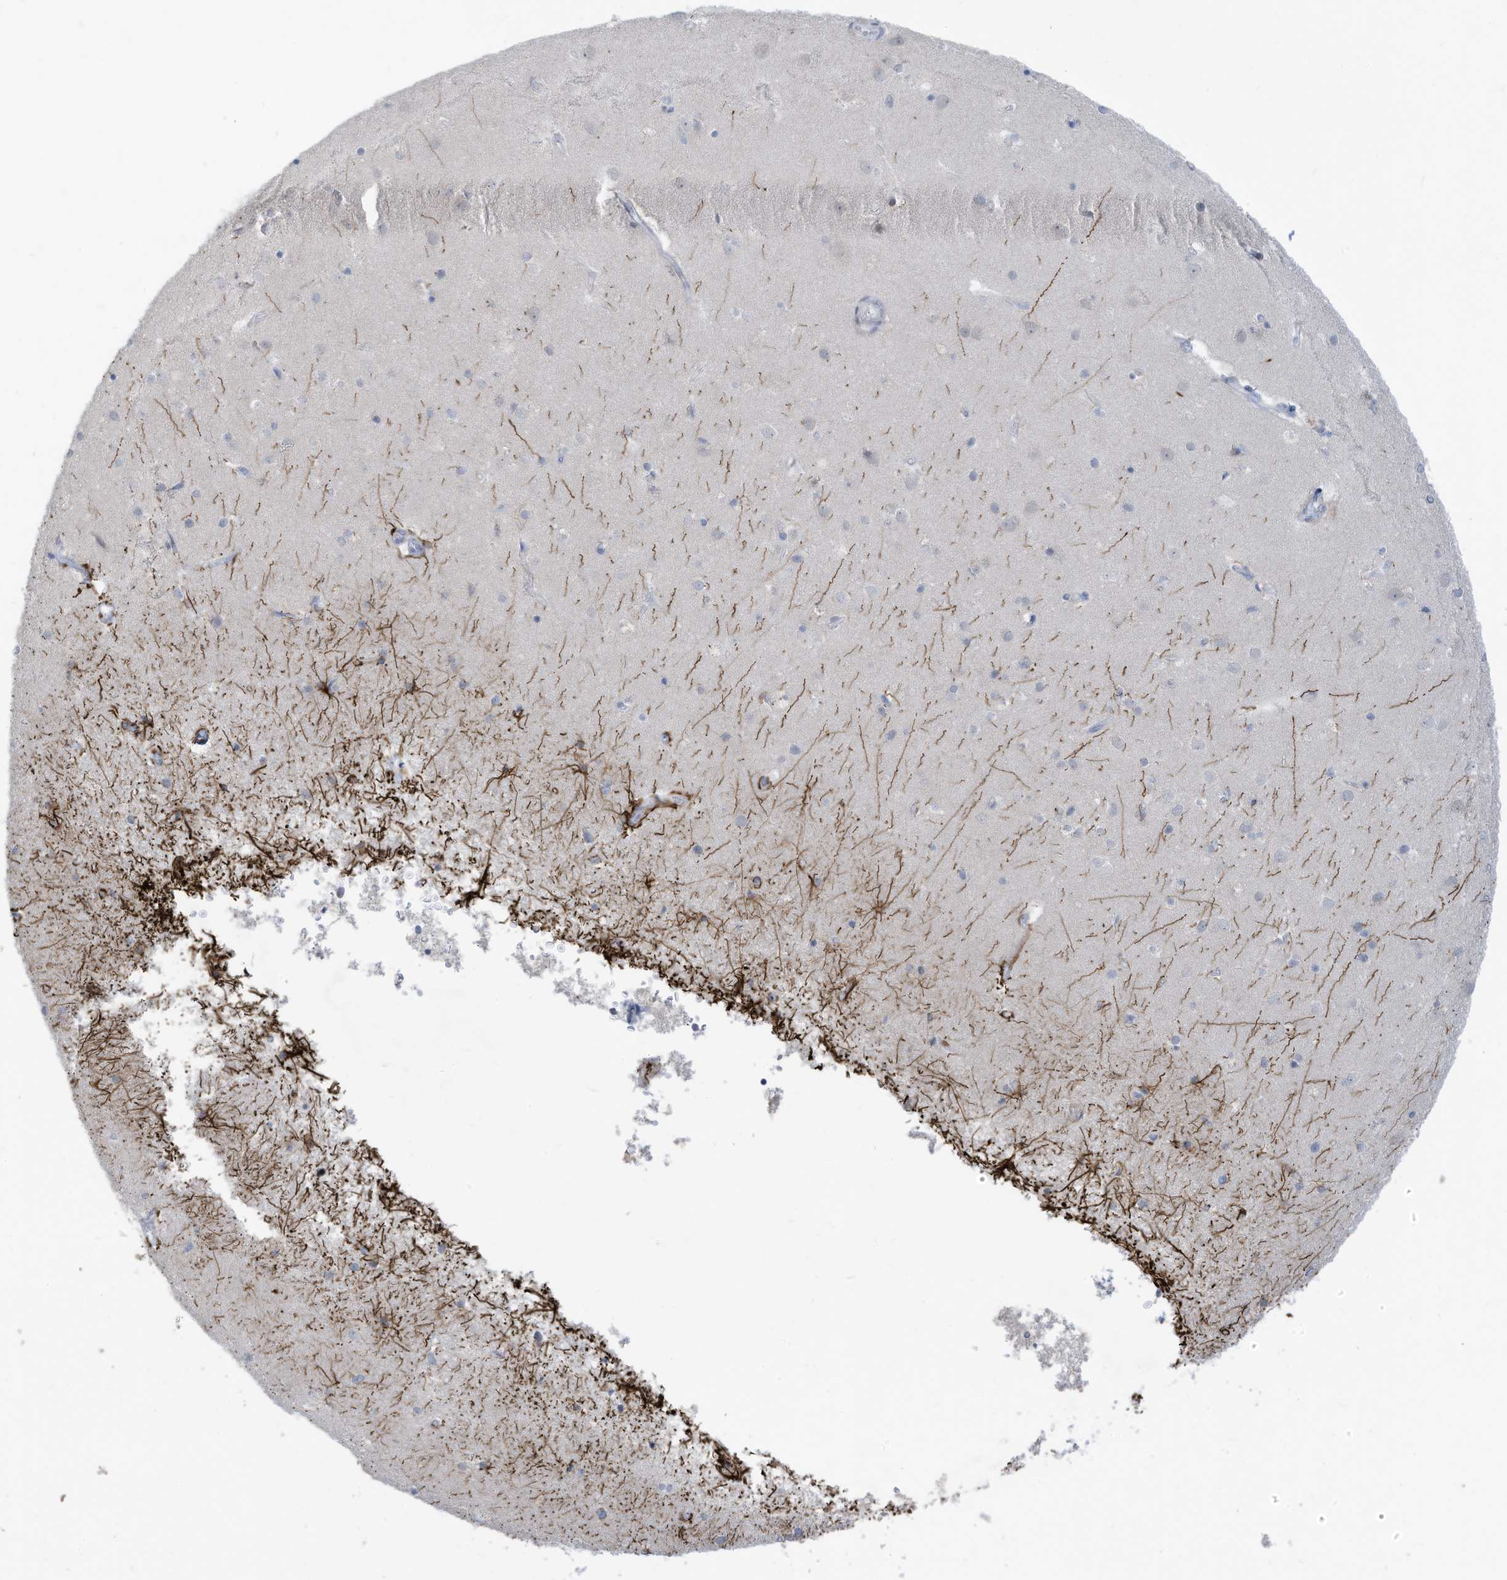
{"staining": {"intensity": "negative", "quantity": "none", "location": "none"}, "tissue": "cerebral cortex", "cell_type": "Endothelial cells", "image_type": "normal", "snomed": [{"axis": "morphology", "description": "Normal tissue, NOS"}, {"axis": "topography", "description": "Cerebral cortex"}], "caption": "High power microscopy image of an immunohistochemistry (IHC) photomicrograph of normal cerebral cortex, revealing no significant positivity in endothelial cells.", "gene": "SLC1A5", "patient": {"sex": "male", "age": 54}}